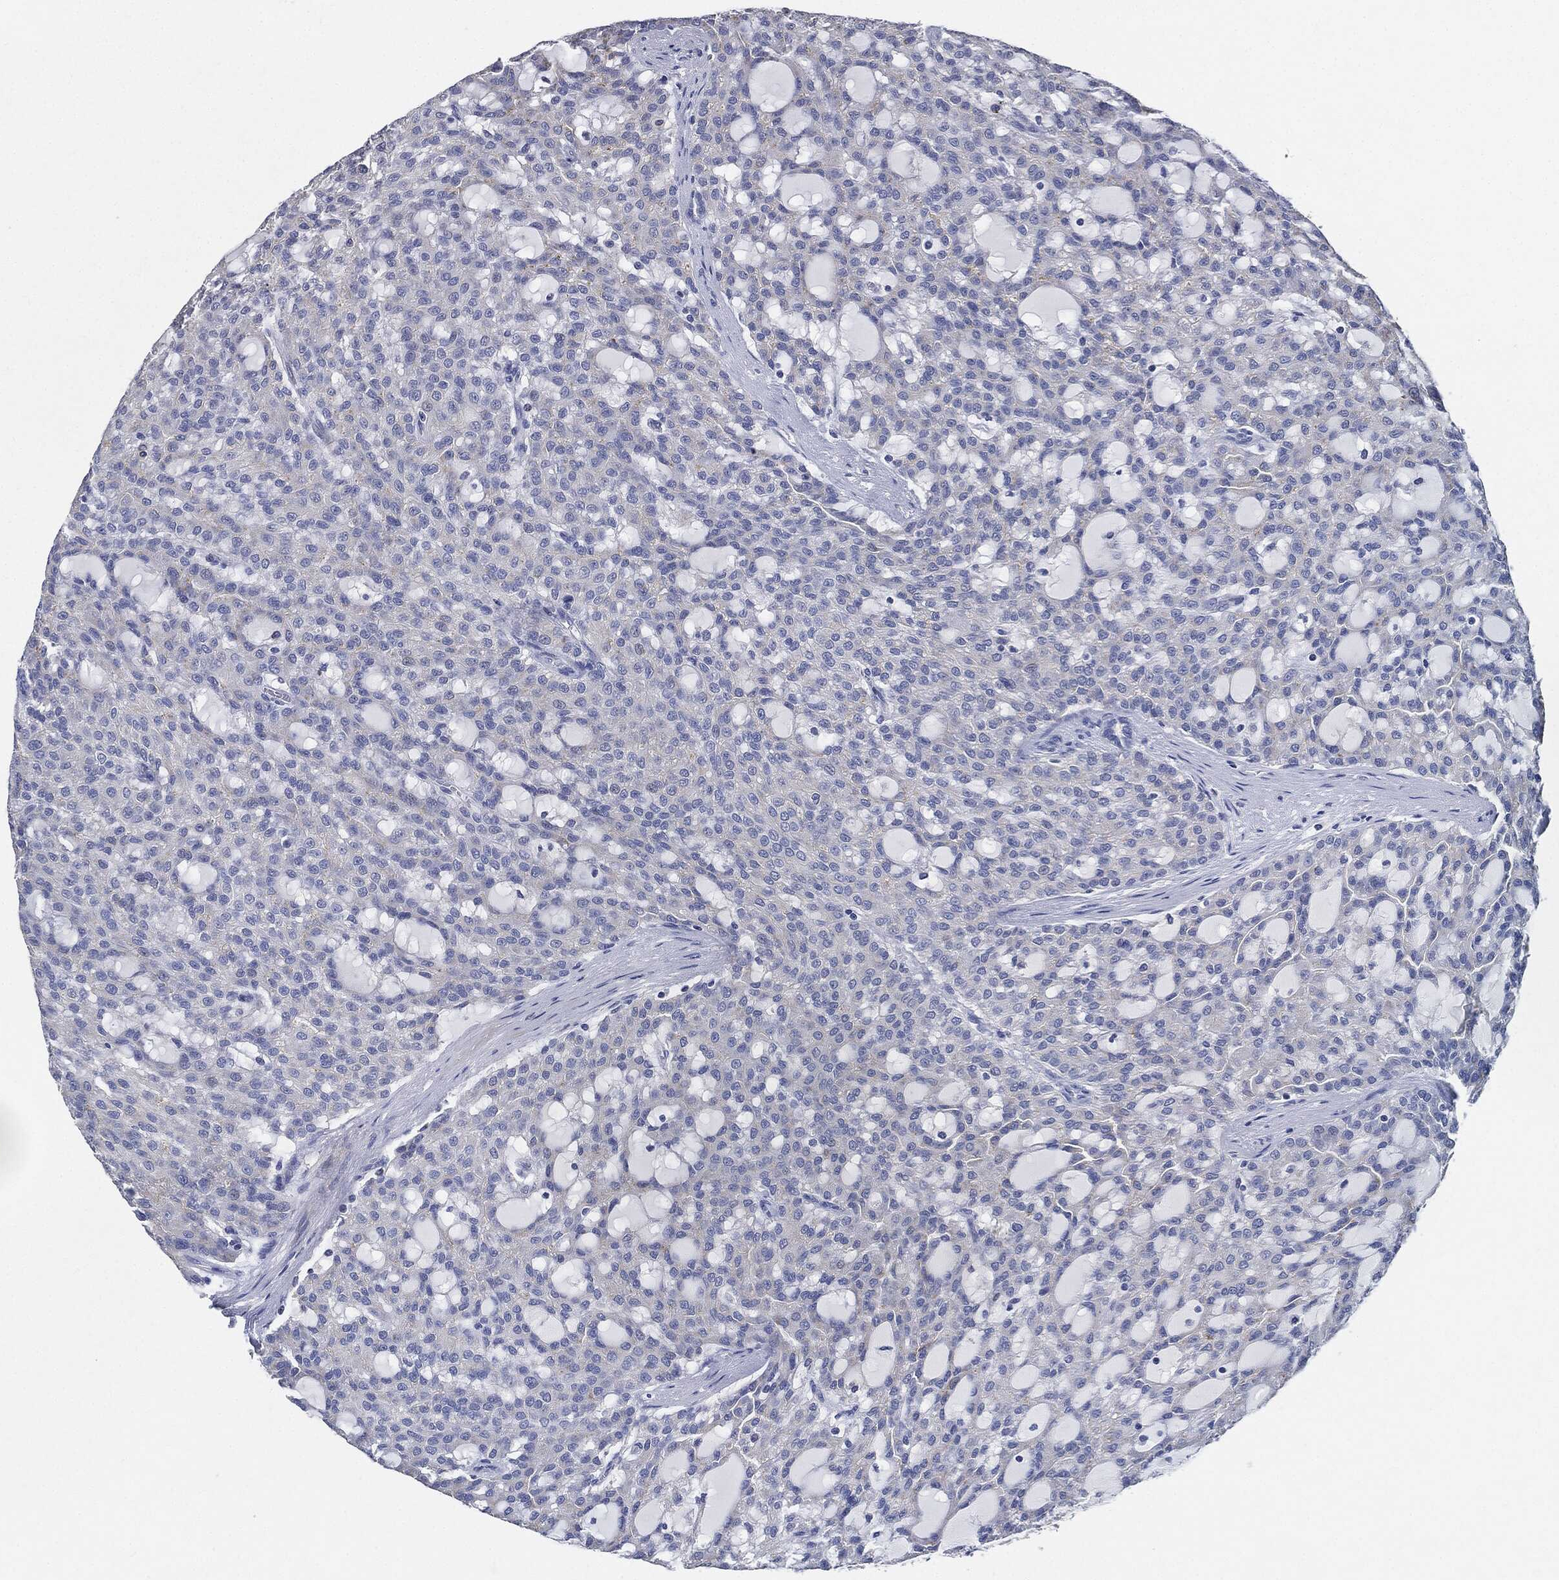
{"staining": {"intensity": "negative", "quantity": "none", "location": "none"}, "tissue": "renal cancer", "cell_type": "Tumor cells", "image_type": "cancer", "snomed": [{"axis": "morphology", "description": "Adenocarcinoma, NOS"}, {"axis": "topography", "description": "Kidney"}], "caption": "Tumor cells show no significant staining in adenocarcinoma (renal).", "gene": "NTRK1", "patient": {"sex": "male", "age": 63}}